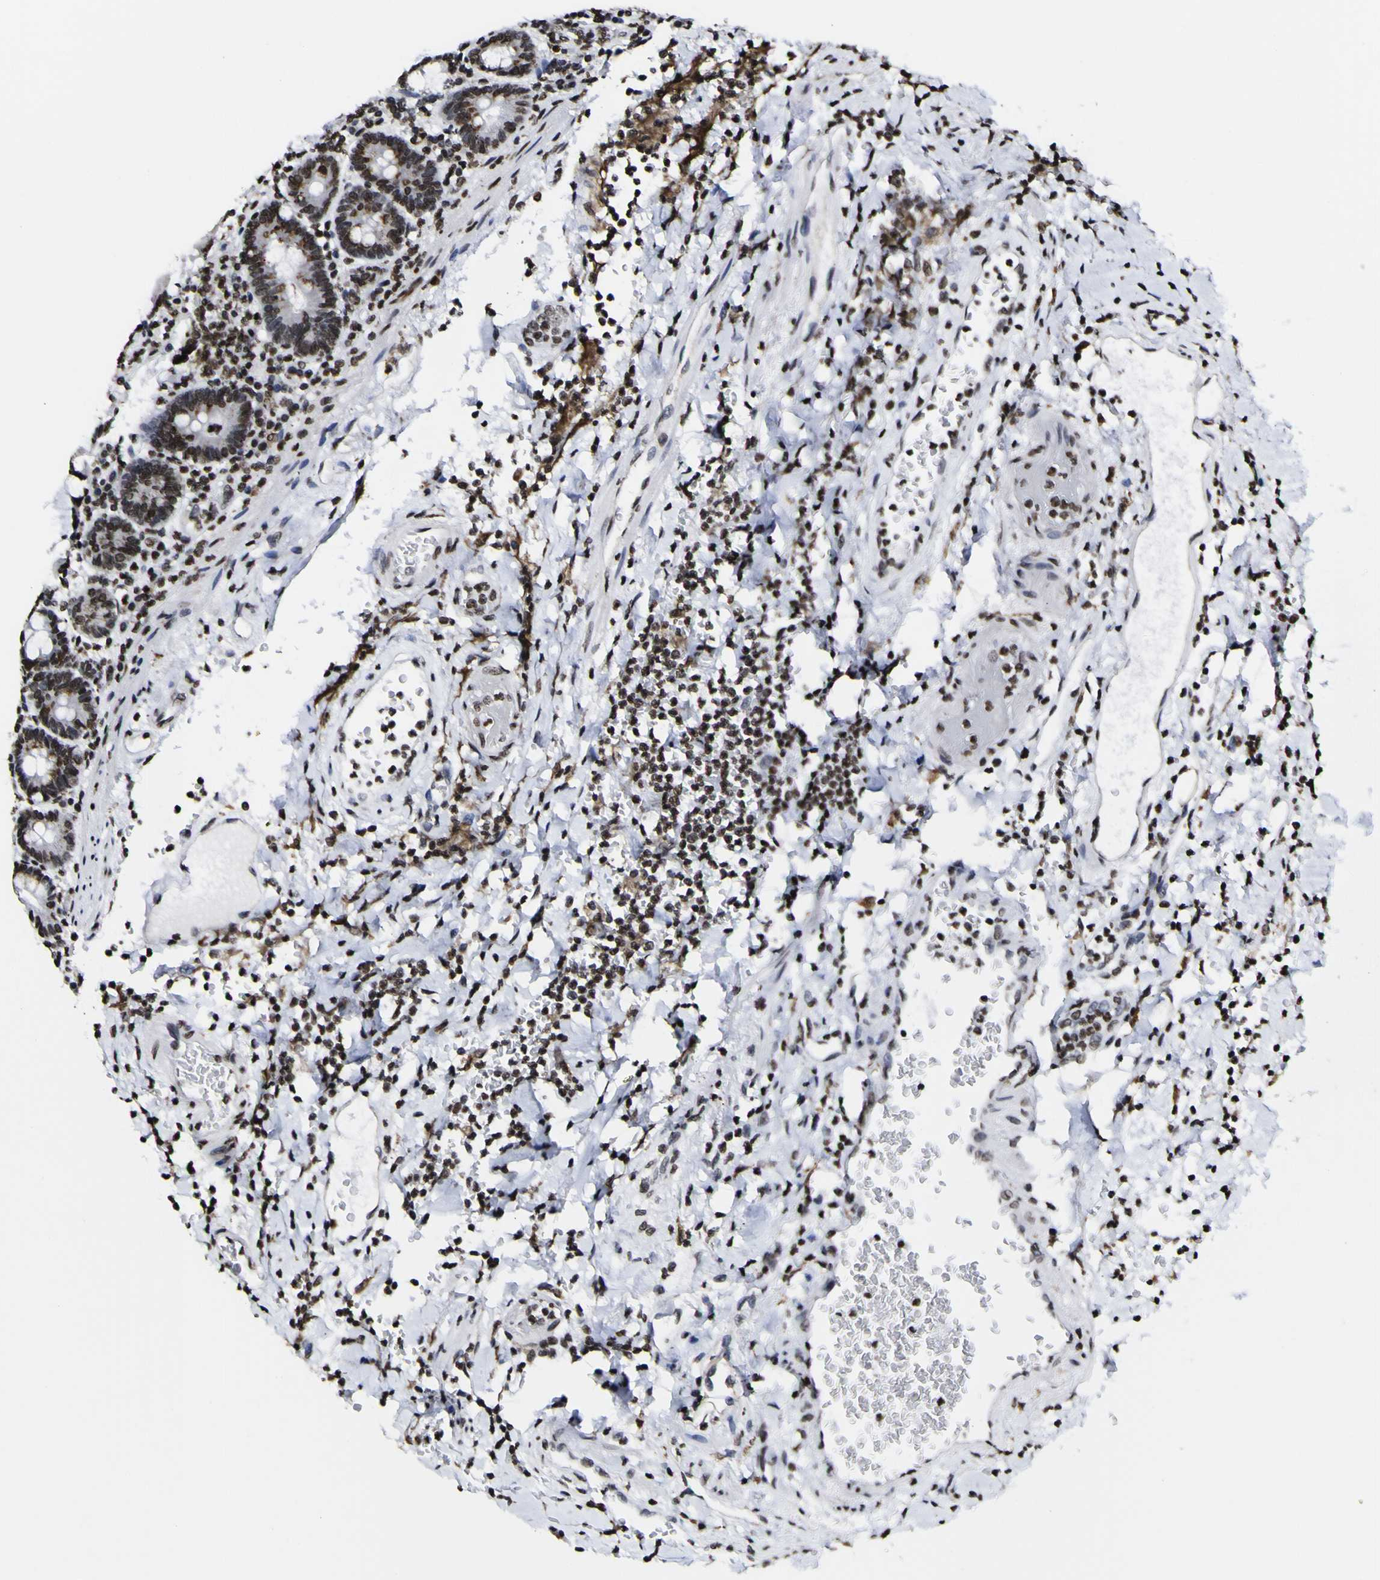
{"staining": {"intensity": "moderate", "quantity": ">75%", "location": "nuclear"}, "tissue": "stomach", "cell_type": "Glandular cells", "image_type": "normal", "snomed": [{"axis": "morphology", "description": "Normal tissue, NOS"}, {"axis": "topography", "description": "Stomach, upper"}], "caption": "Protein expression analysis of benign stomach exhibits moderate nuclear expression in approximately >75% of glandular cells.", "gene": "PIAS1", "patient": {"sex": "male", "age": 68}}